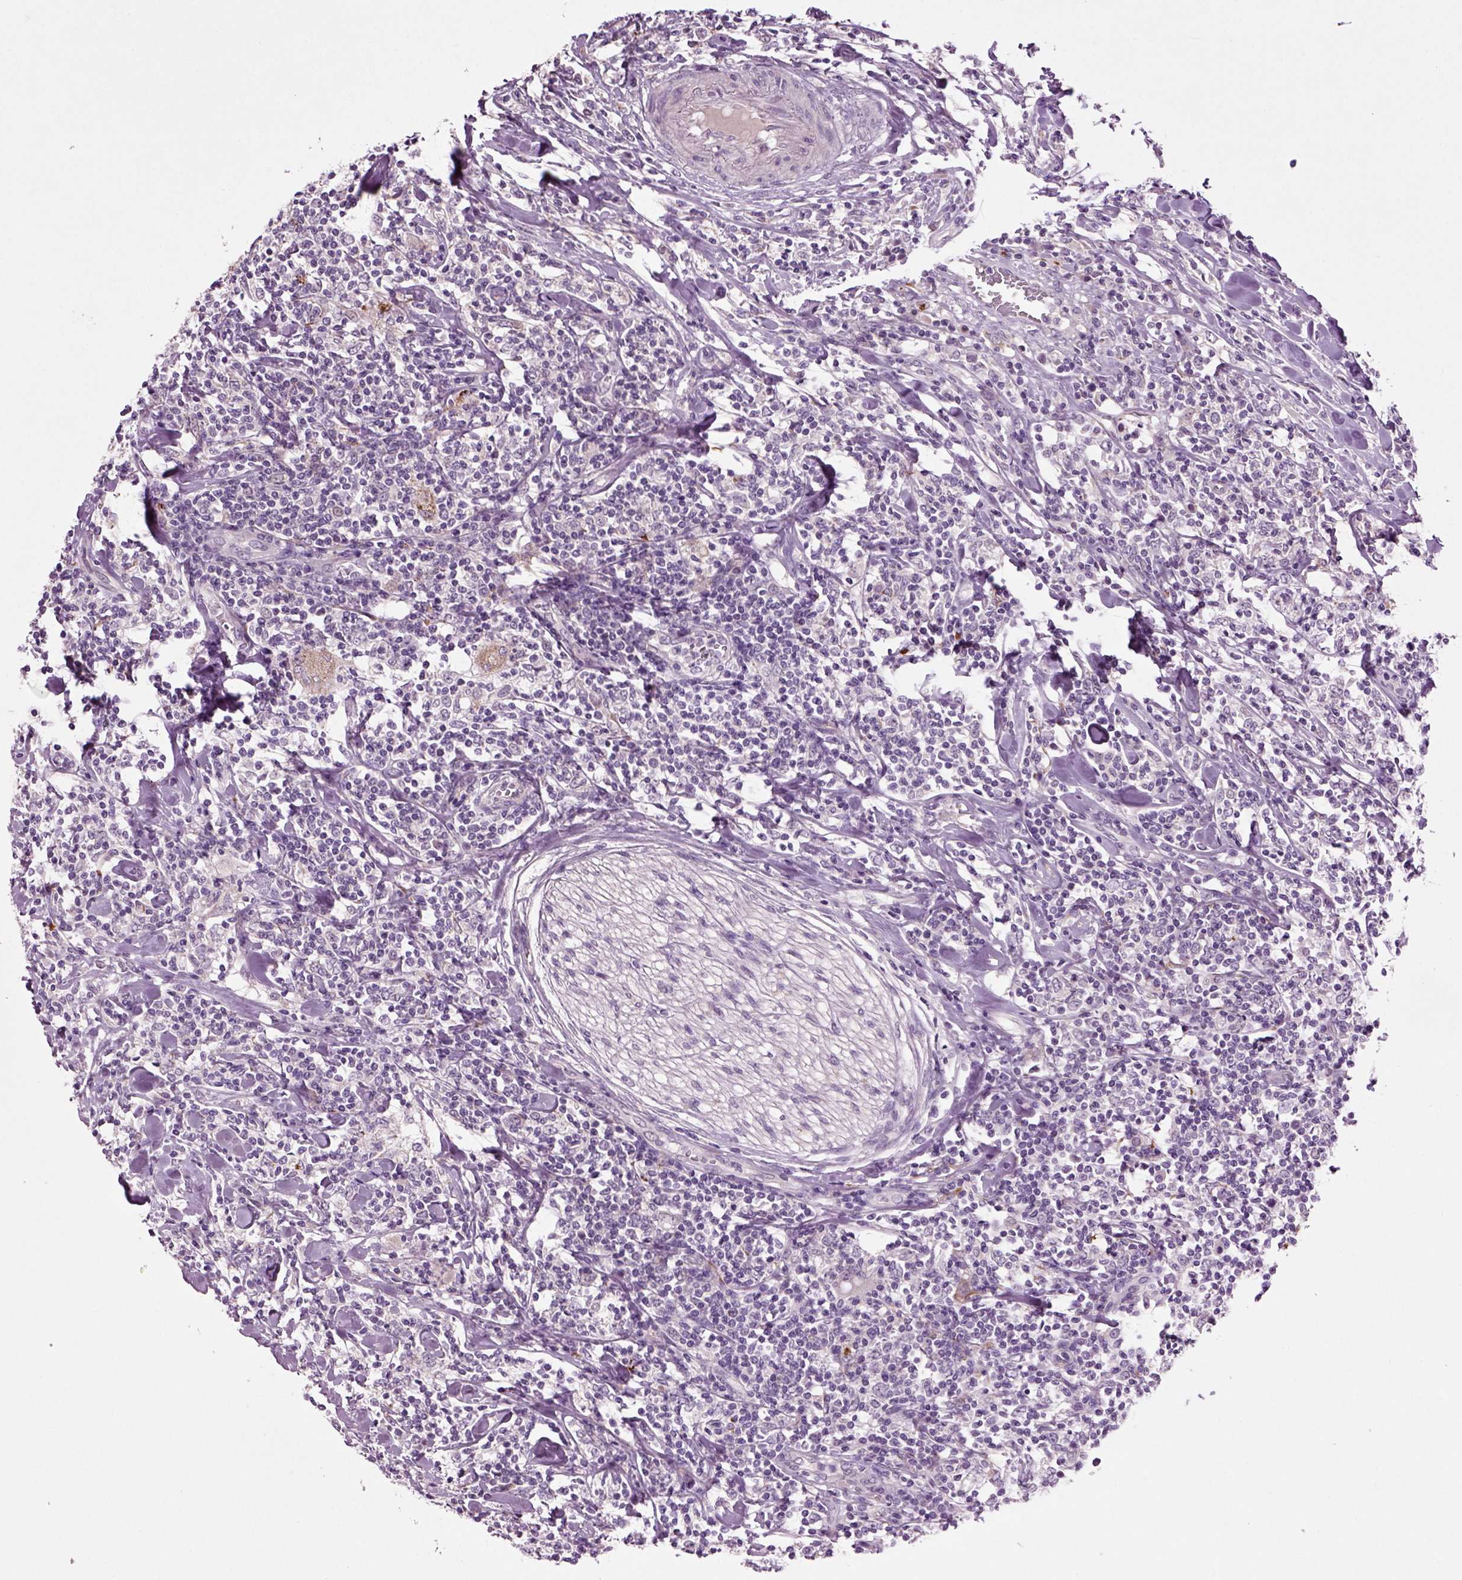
{"staining": {"intensity": "negative", "quantity": "none", "location": "none"}, "tissue": "lymphoma", "cell_type": "Tumor cells", "image_type": "cancer", "snomed": [{"axis": "morphology", "description": "Malignant lymphoma, non-Hodgkin's type, High grade"}, {"axis": "topography", "description": "Lymph node"}], "caption": "Lymphoma was stained to show a protein in brown. There is no significant positivity in tumor cells.", "gene": "SLC17A6", "patient": {"sex": "female", "age": 84}}